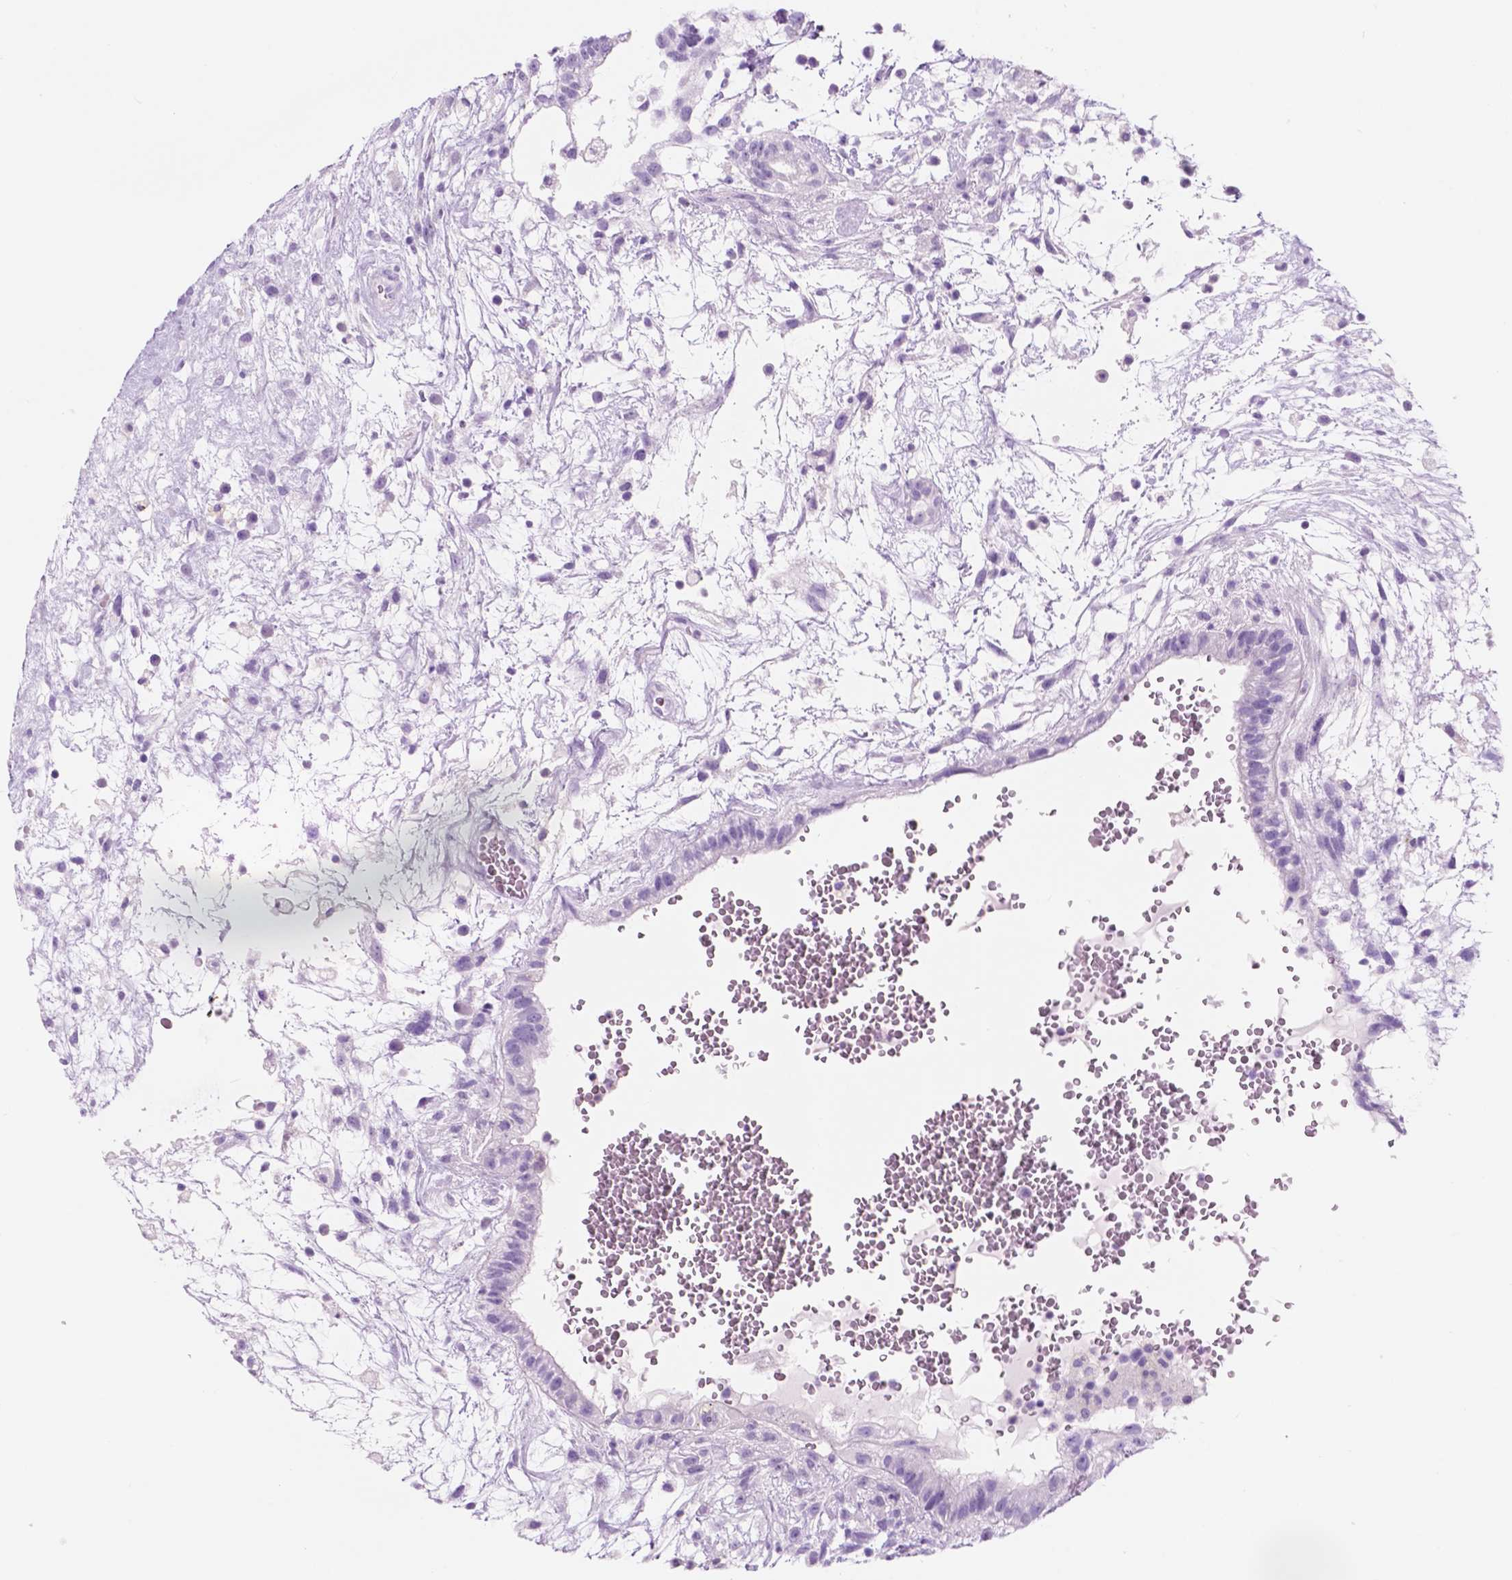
{"staining": {"intensity": "negative", "quantity": "none", "location": "none"}, "tissue": "testis cancer", "cell_type": "Tumor cells", "image_type": "cancer", "snomed": [{"axis": "morphology", "description": "Normal tissue, NOS"}, {"axis": "morphology", "description": "Carcinoma, Embryonal, NOS"}, {"axis": "topography", "description": "Testis"}], "caption": "Testis cancer (embryonal carcinoma) was stained to show a protein in brown. There is no significant positivity in tumor cells.", "gene": "CUZD1", "patient": {"sex": "male", "age": 32}}